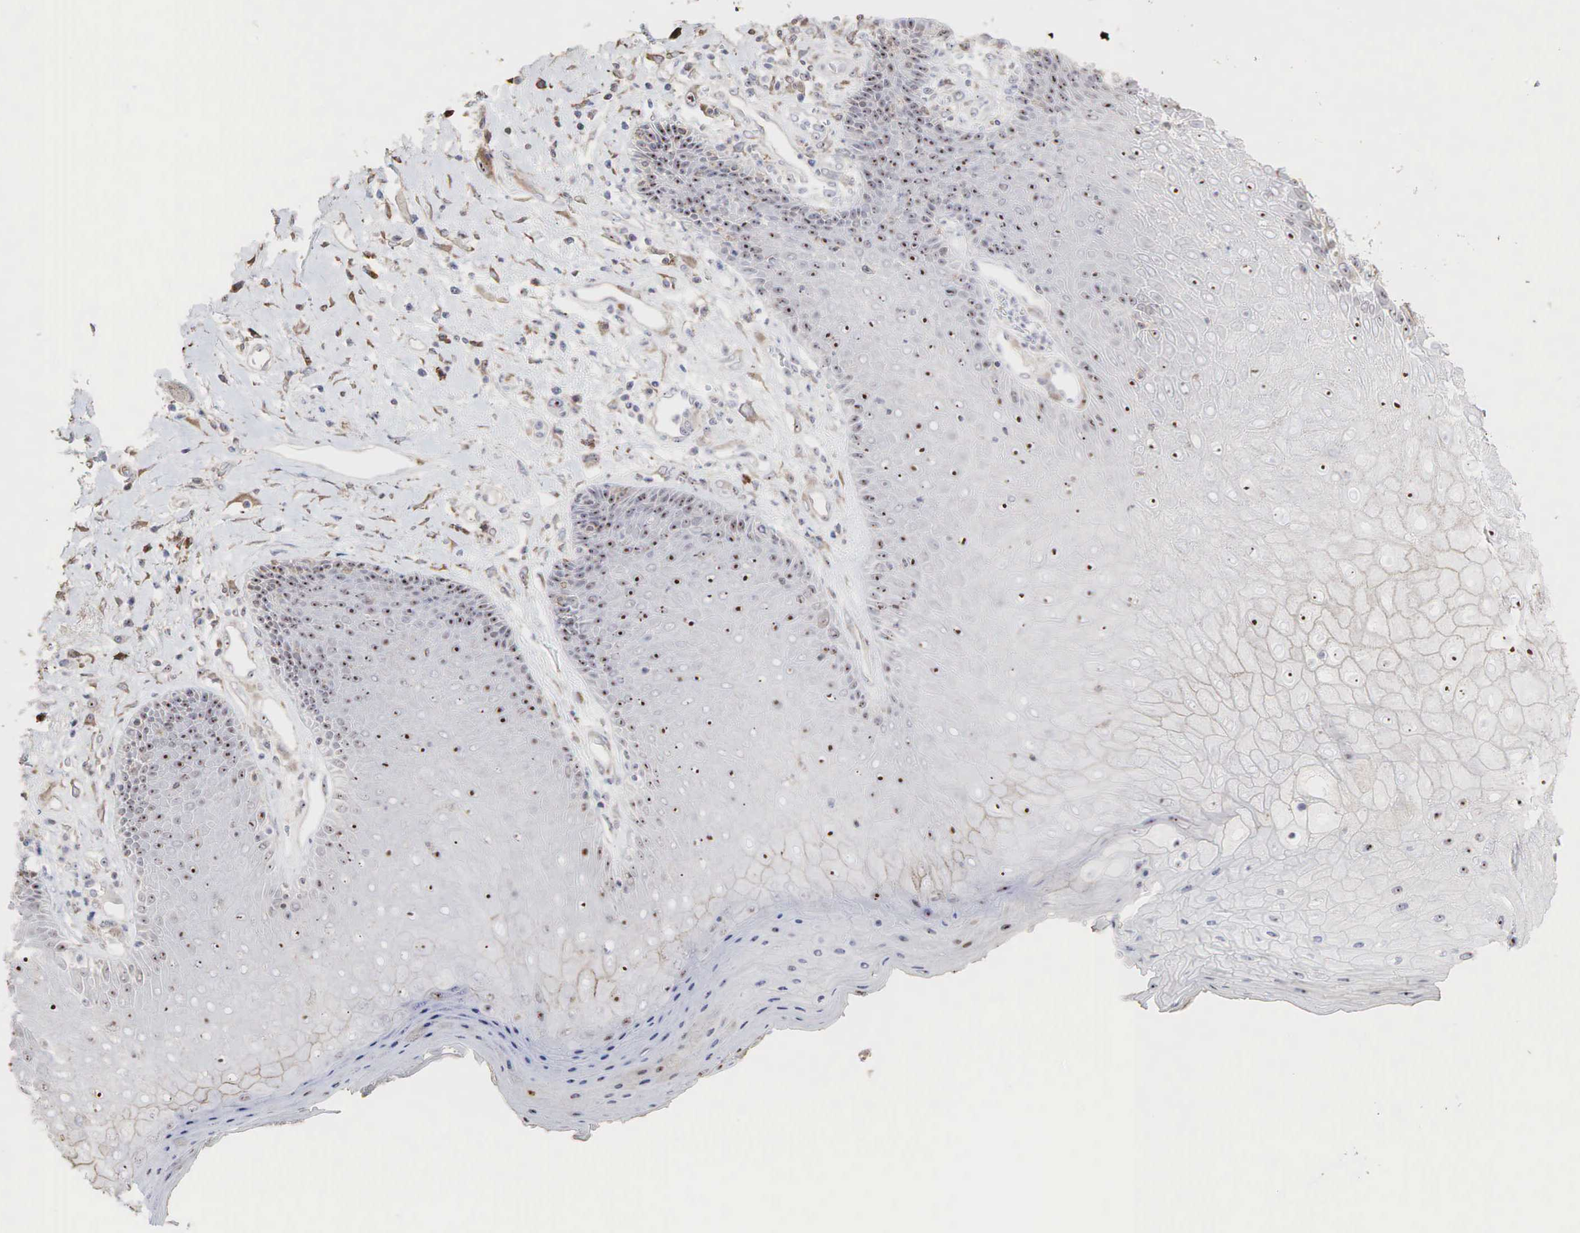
{"staining": {"intensity": "moderate", "quantity": ">75%", "location": "nuclear"}, "tissue": "skin", "cell_type": "Epidermal cells", "image_type": "normal", "snomed": [{"axis": "morphology", "description": "Normal tissue, NOS"}, {"axis": "topography", "description": "Skin"}, {"axis": "topography", "description": "Anal"}], "caption": "The histopathology image demonstrates a brown stain indicating the presence of a protein in the nuclear of epidermal cells in skin.", "gene": "DKC1", "patient": {"sex": "male", "age": 61}}